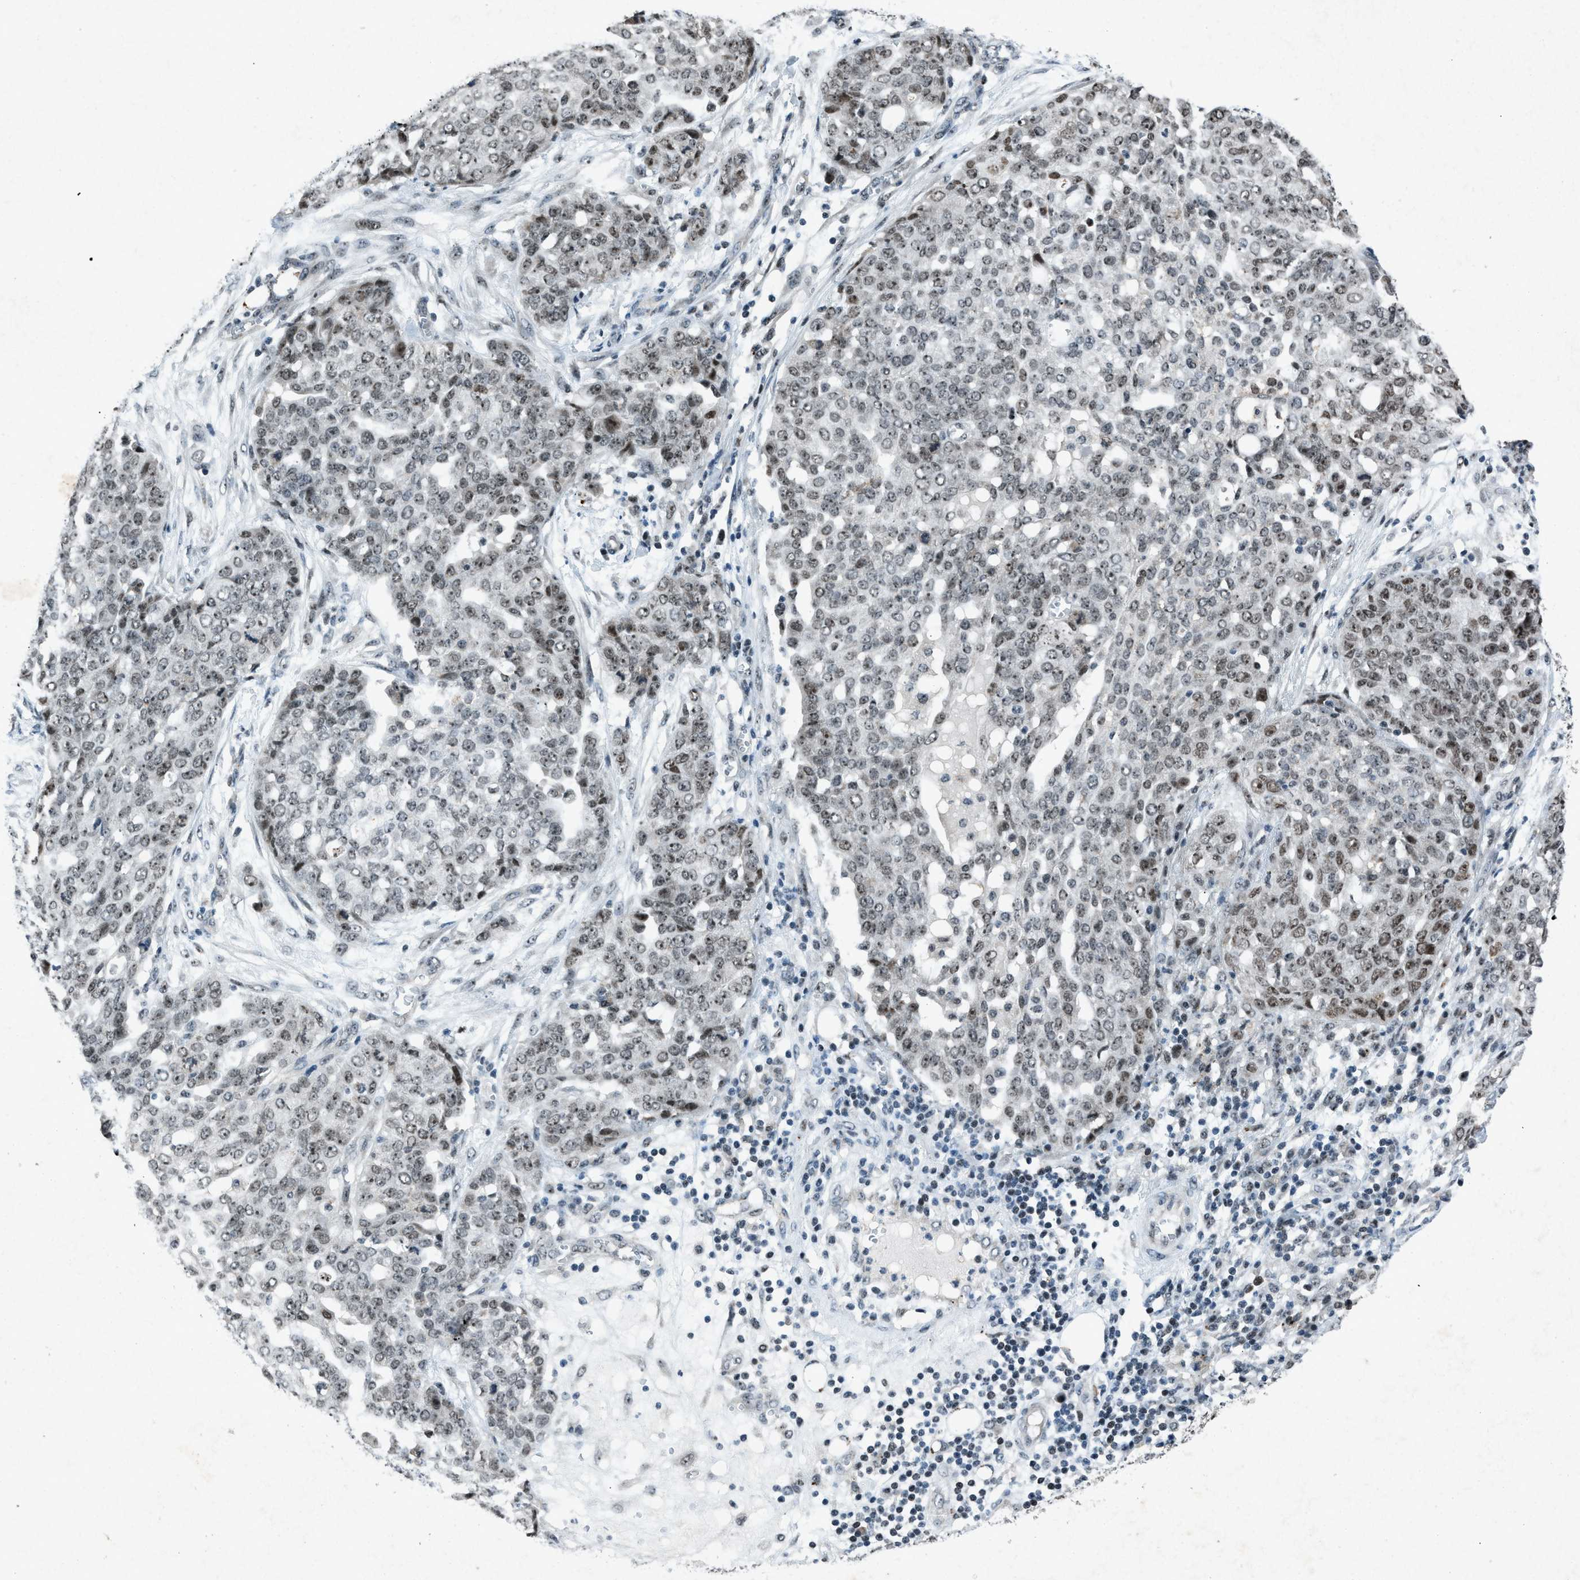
{"staining": {"intensity": "moderate", "quantity": "25%-75%", "location": "nuclear"}, "tissue": "ovarian cancer", "cell_type": "Tumor cells", "image_type": "cancer", "snomed": [{"axis": "morphology", "description": "Cystadenocarcinoma, serous, NOS"}, {"axis": "topography", "description": "Soft tissue"}, {"axis": "topography", "description": "Ovary"}], "caption": "The micrograph exhibits staining of ovarian serous cystadenocarcinoma, revealing moderate nuclear protein expression (brown color) within tumor cells.", "gene": "ADCY1", "patient": {"sex": "female", "age": 57}}